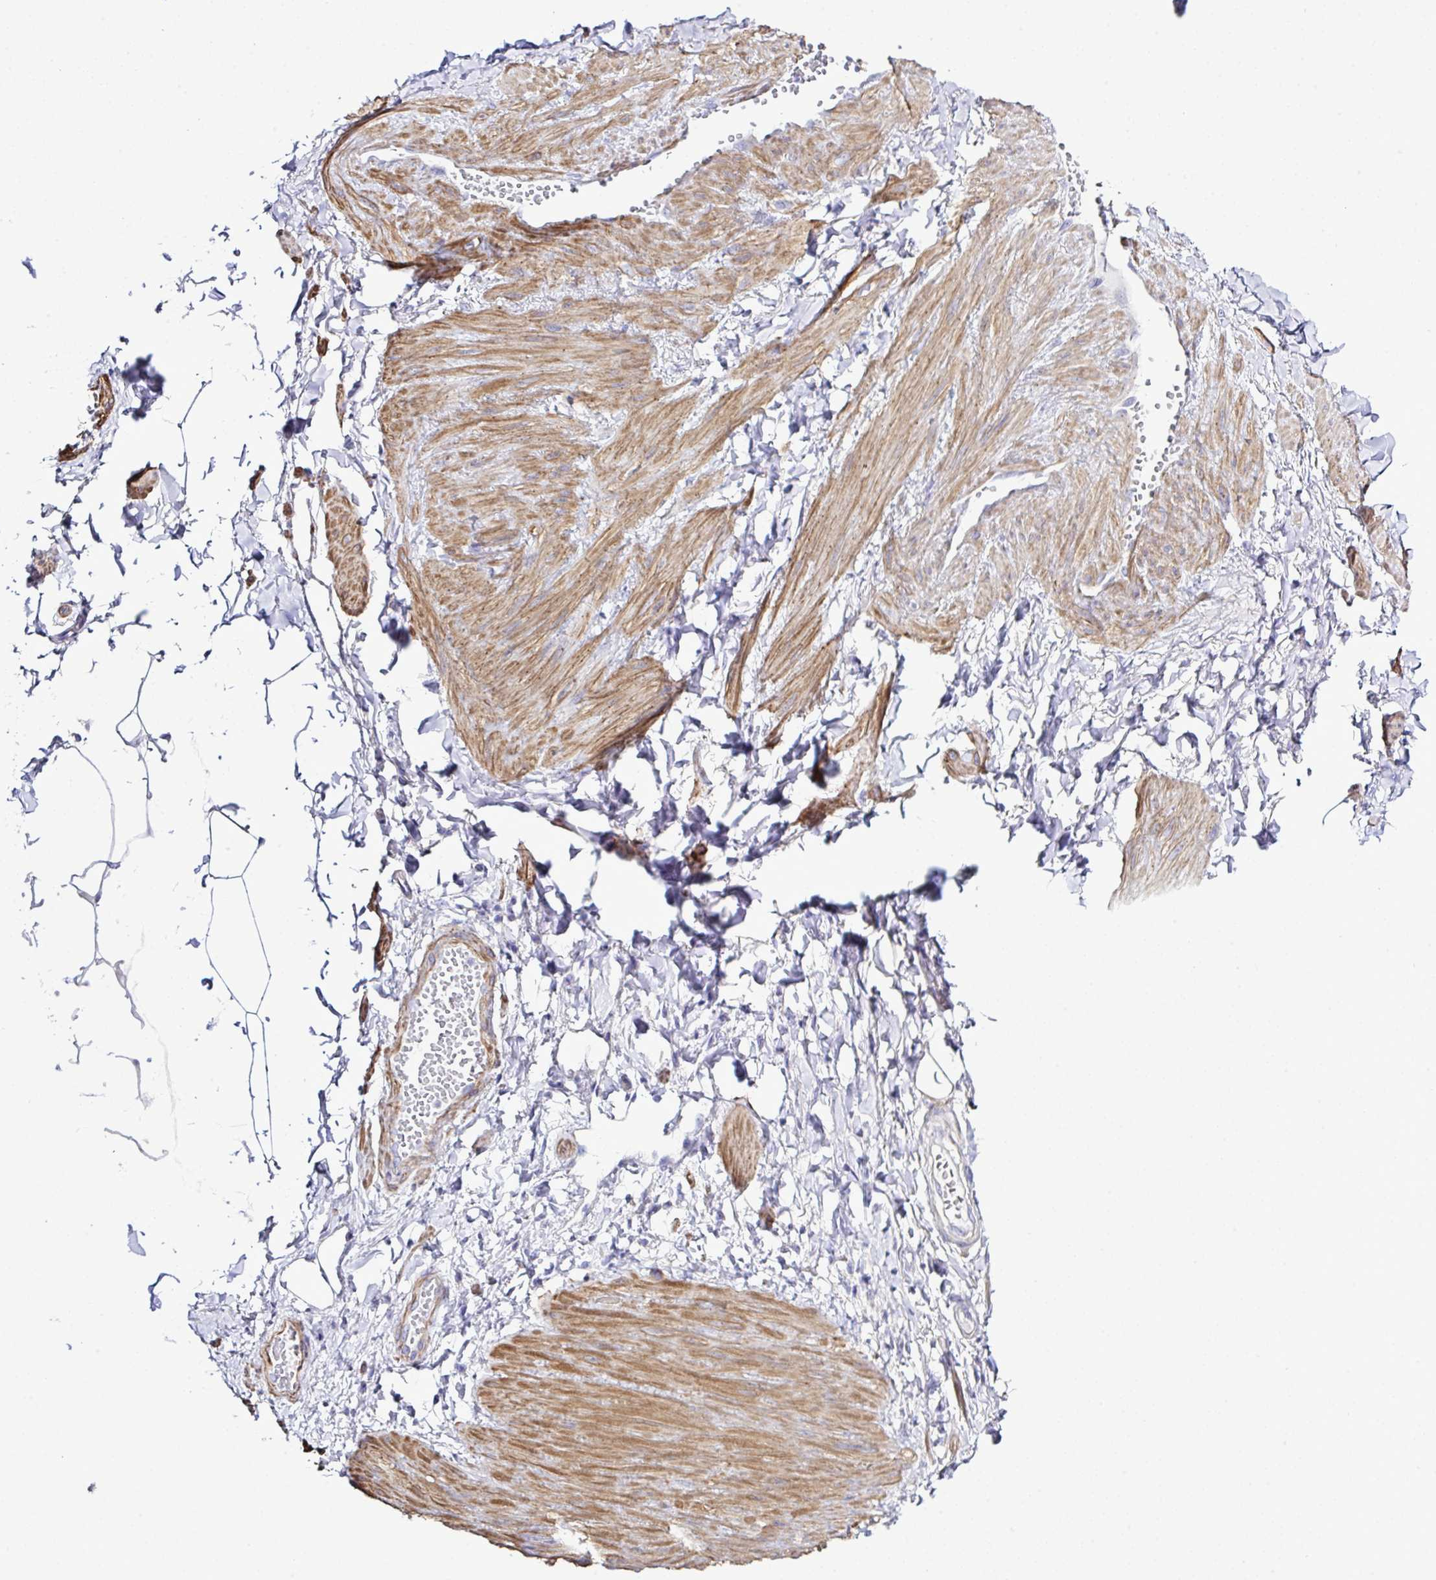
{"staining": {"intensity": "negative", "quantity": "none", "location": "none"}, "tissue": "adipose tissue", "cell_type": "Adipocytes", "image_type": "normal", "snomed": [{"axis": "morphology", "description": "Normal tissue, NOS"}, {"axis": "topography", "description": "Epididymis"}, {"axis": "topography", "description": "Peripheral nerve tissue"}], "caption": "Immunohistochemical staining of unremarkable adipose tissue exhibits no significant expression in adipocytes.", "gene": "MED11", "patient": {"sex": "male", "age": 32}}